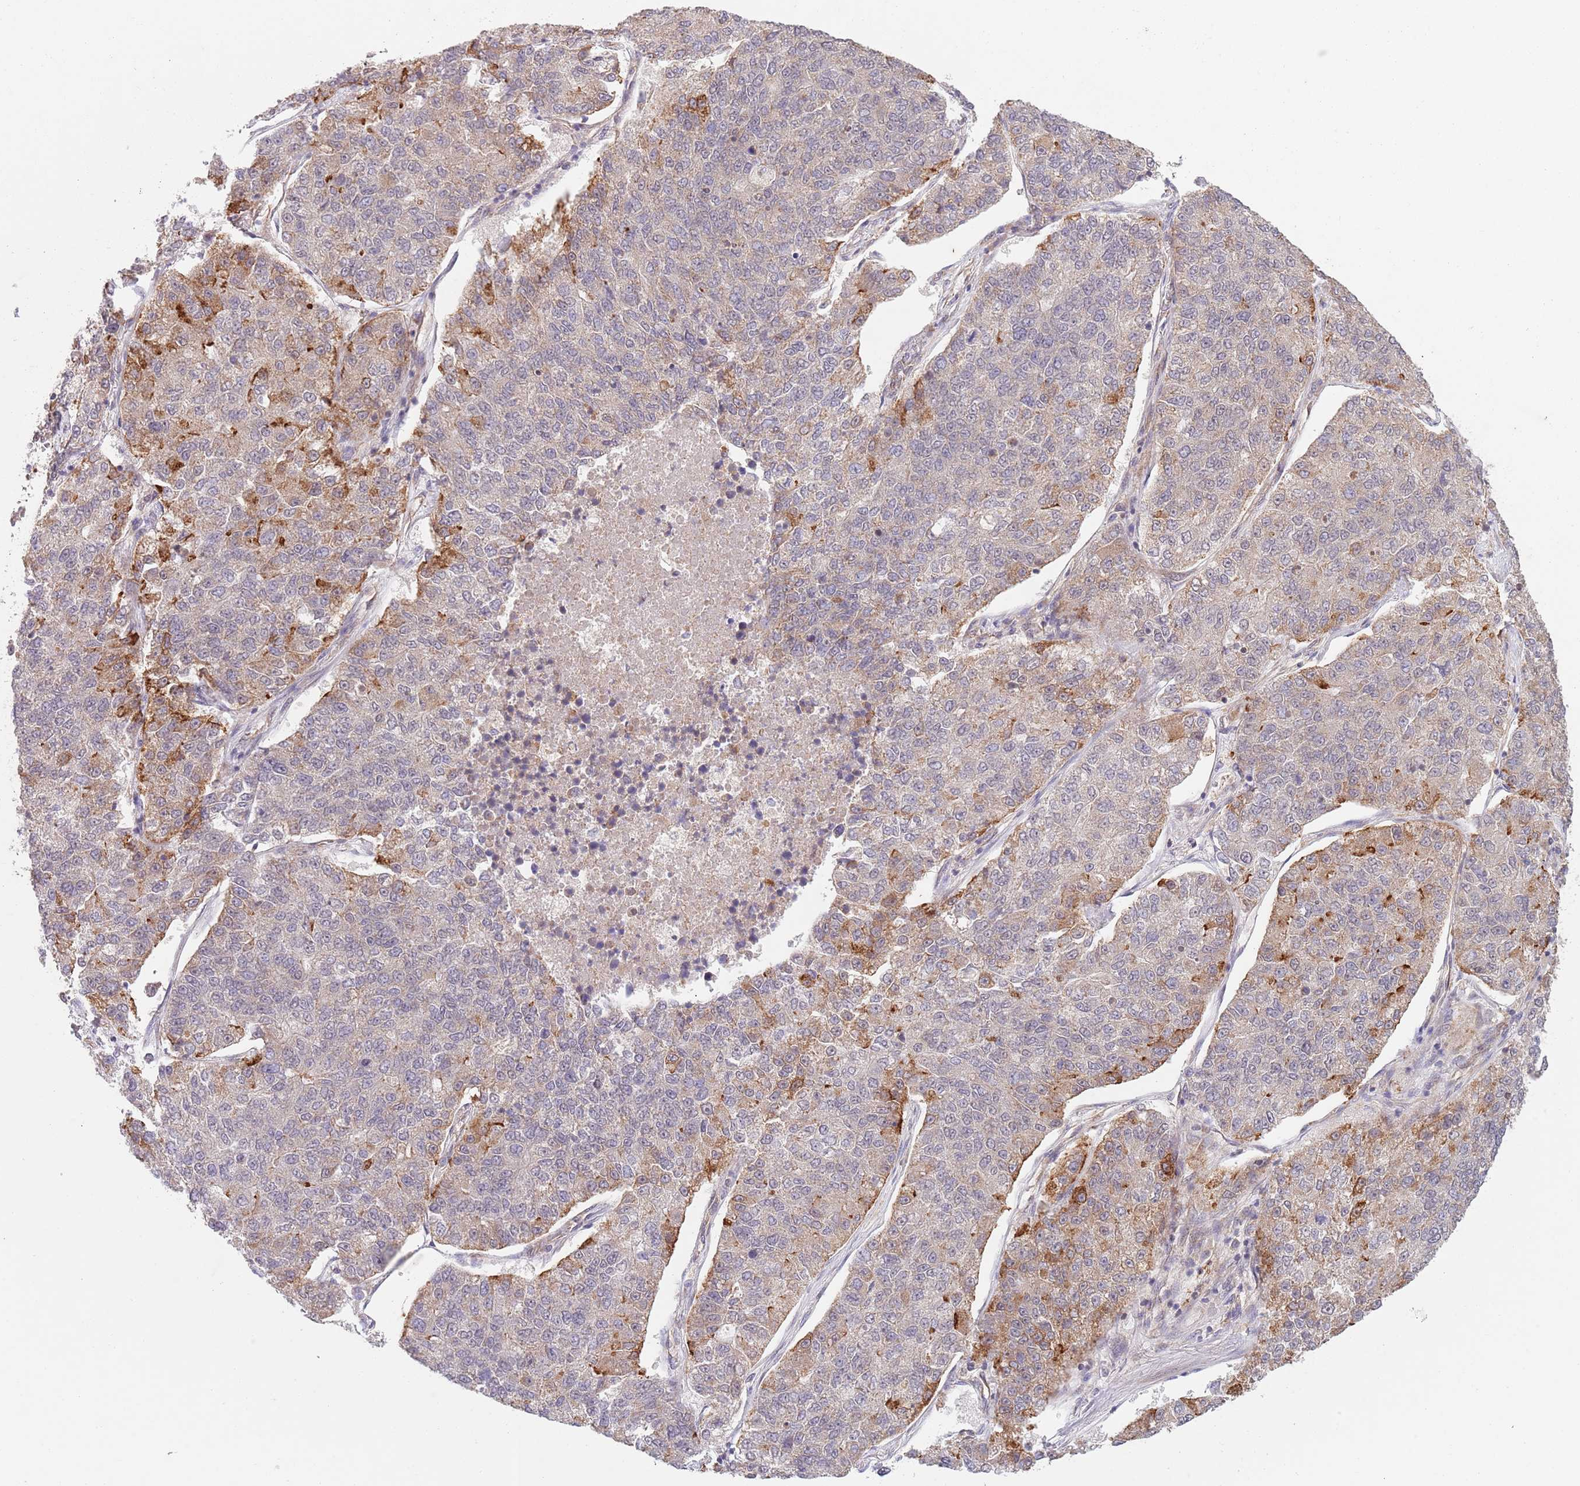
{"staining": {"intensity": "strong", "quantity": "<25%", "location": "cytoplasmic/membranous"}, "tissue": "lung cancer", "cell_type": "Tumor cells", "image_type": "cancer", "snomed": [{"axis": "morphology", "description": "Adenocarcinoma, NOS"}, {"axis": "topography", "description": "Lung"}], "caption": "Protein analysis of adenocarcinoma (lung) tissue exhibits strong cytoplasmic/membranous expression in approximately <25% of tumor cells. Ihc stains the protein of interest in brown and the nuclei are stained blue.", "gene": "CHD9", "patient": {"sex": "male", "age": 49}}